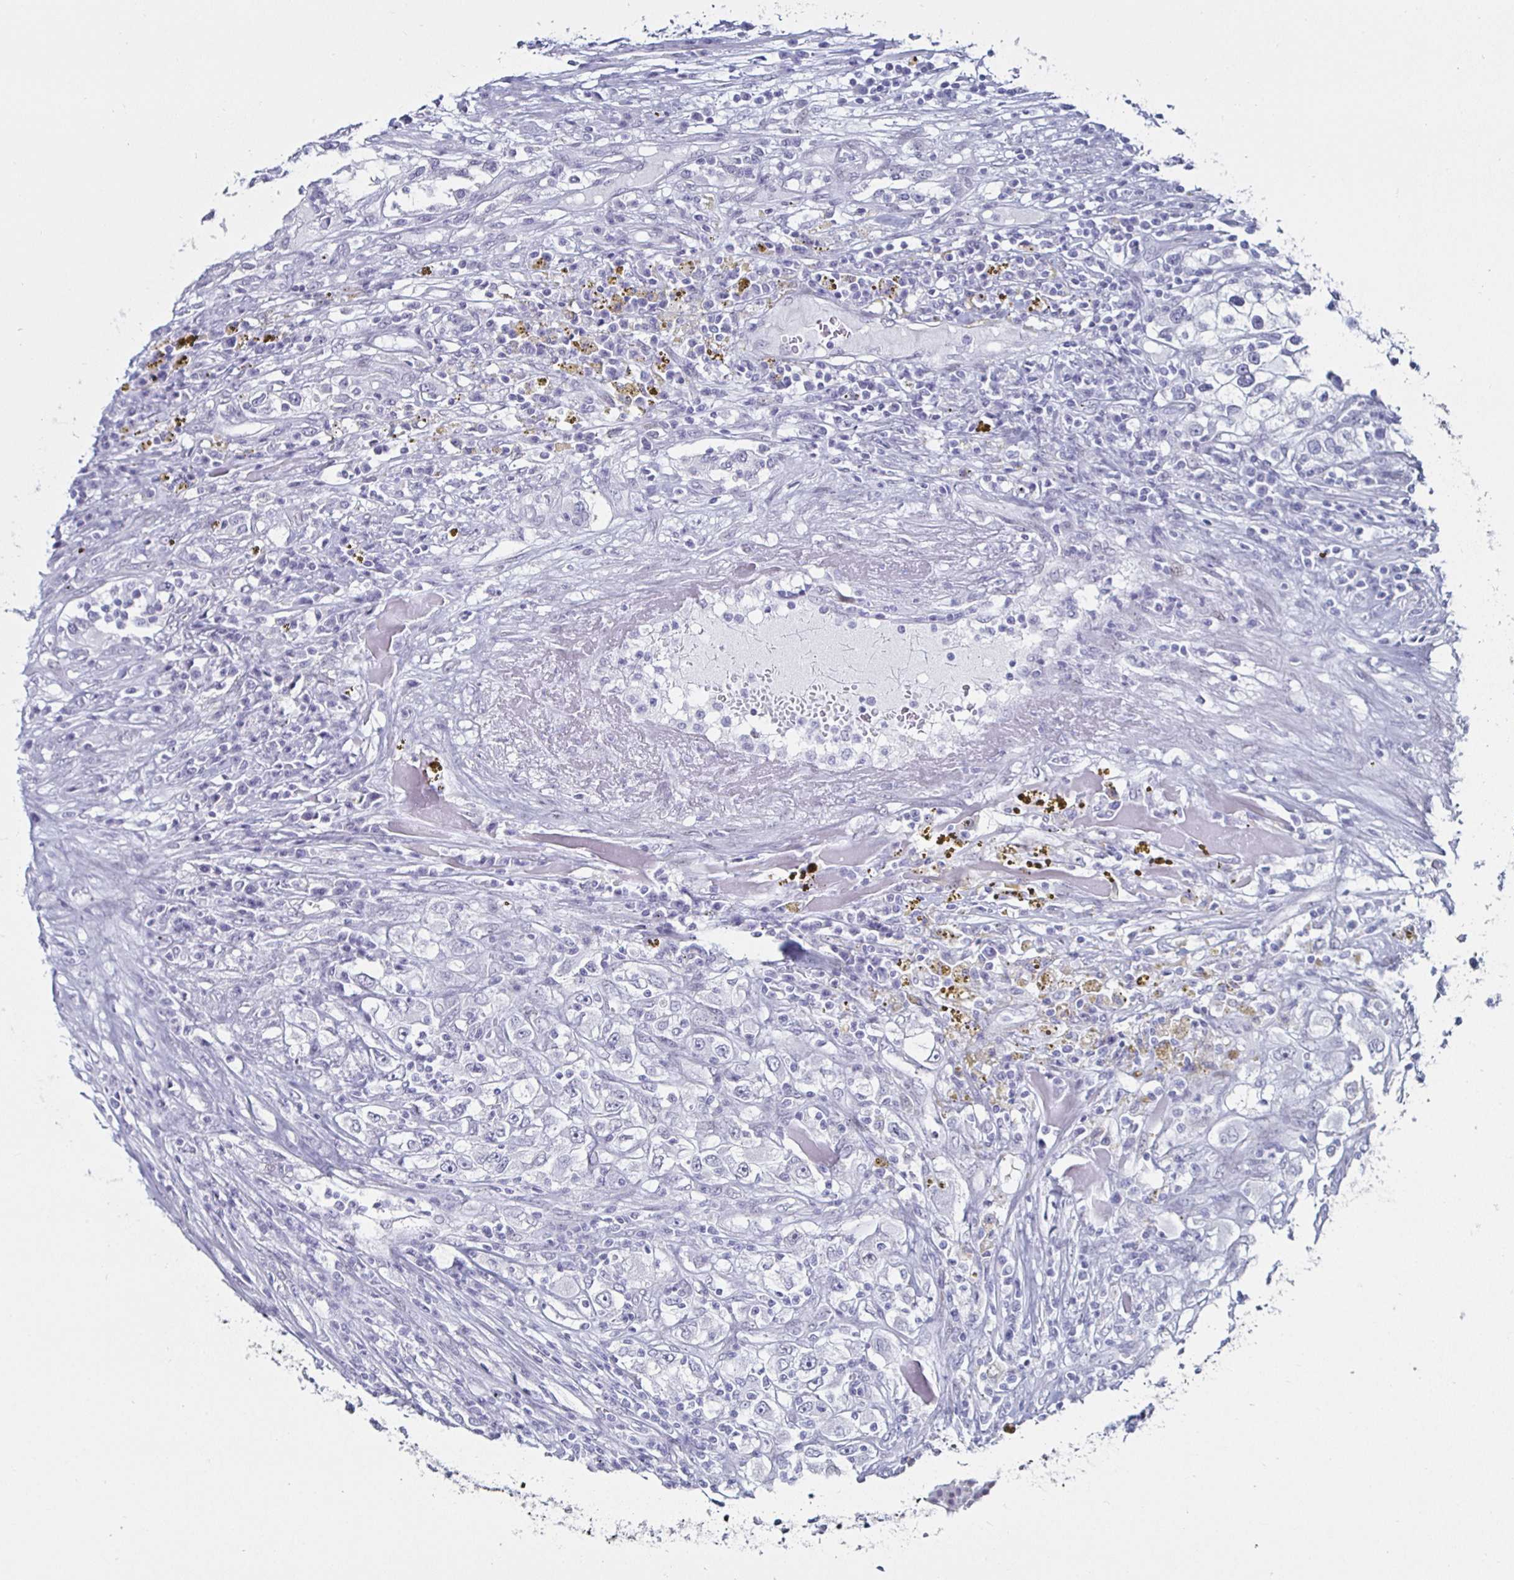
{"staining": {"intensity": "negative", "quantity": "none", "location": "none"}, "tissue": "renal cancer", "cell_type": "Tumor cells", "image_type": "cancer", "snomed": [{"axis": "morphology", "description": "Adenocarcinoma, NOS"}, {"axis": "topography", "description": "Kidney"}], "caption": "This is an IHC histopathology image of human renal cancer. There is no staining in tumor cells.", "gene": "KRT4", "patient": {"sex": "female", "age": 52}}